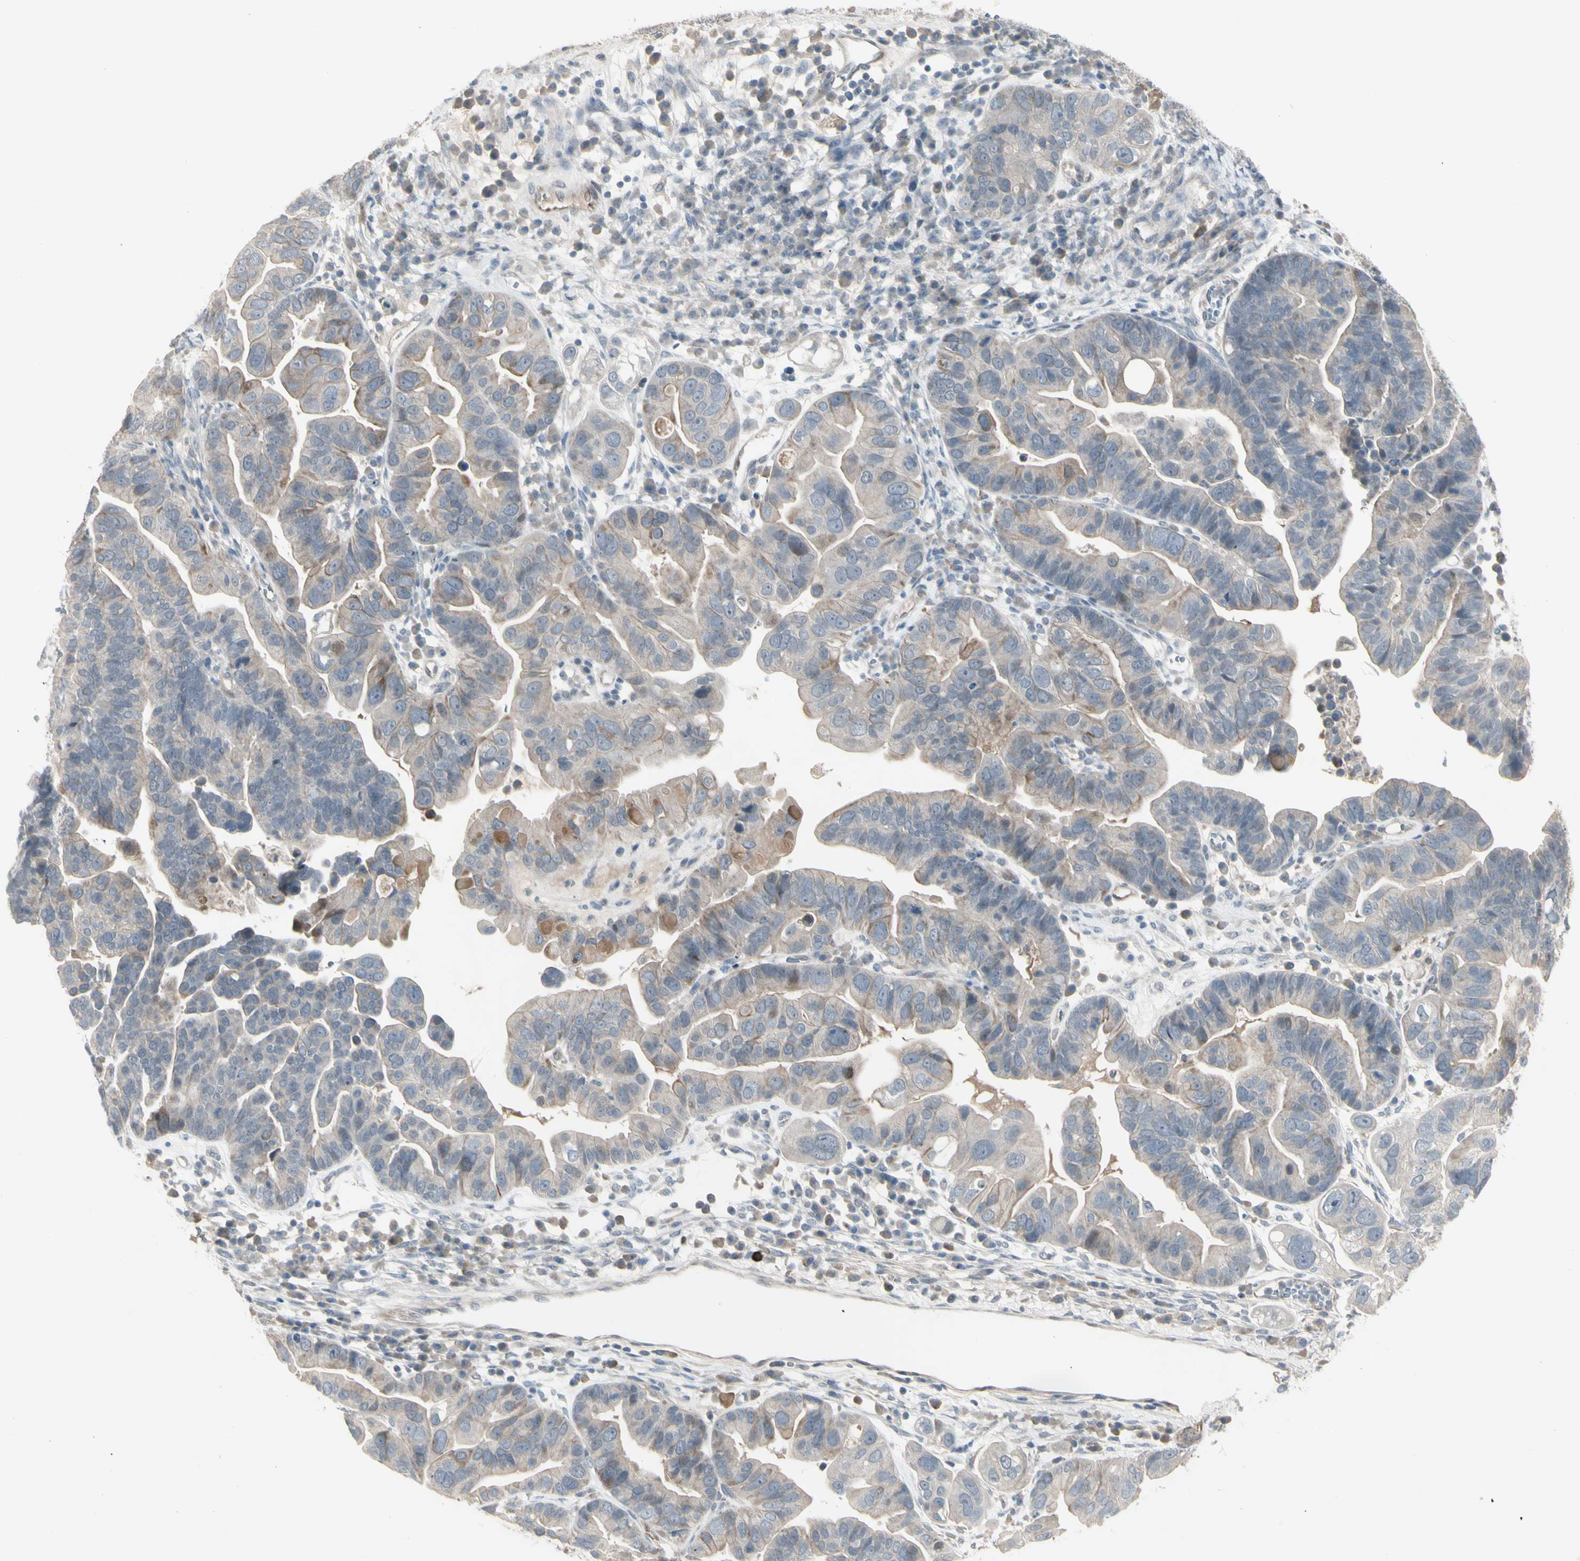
{"staining": {"intensity": "weak", "quantity": "25%-75%", "location": "cytoplasmic/membranous"}, "tissue": "ovarian cancer", "cell_type": "Tumor cells", "image_type": "cancer", "snomed": [{"axis": "morphology", "description": "Cystadenocarcinoma, serous, NOS"}, {"axis": "topography", "description": "Ovary"}], "caption": "Immunohistochemistry (IHC) micrograph of neoplastic tissue: human ovarian cancer (serous cystadenocarcinoma) stained using IHC reveals low levels of weak protein expression localized specifically in the cytoplasmic/membranous of tumor cells, appearing as a cytoplasmic/membranous brown color.", "gene": "PIAS4", "patient": {"sex": "female", "age": 56}}